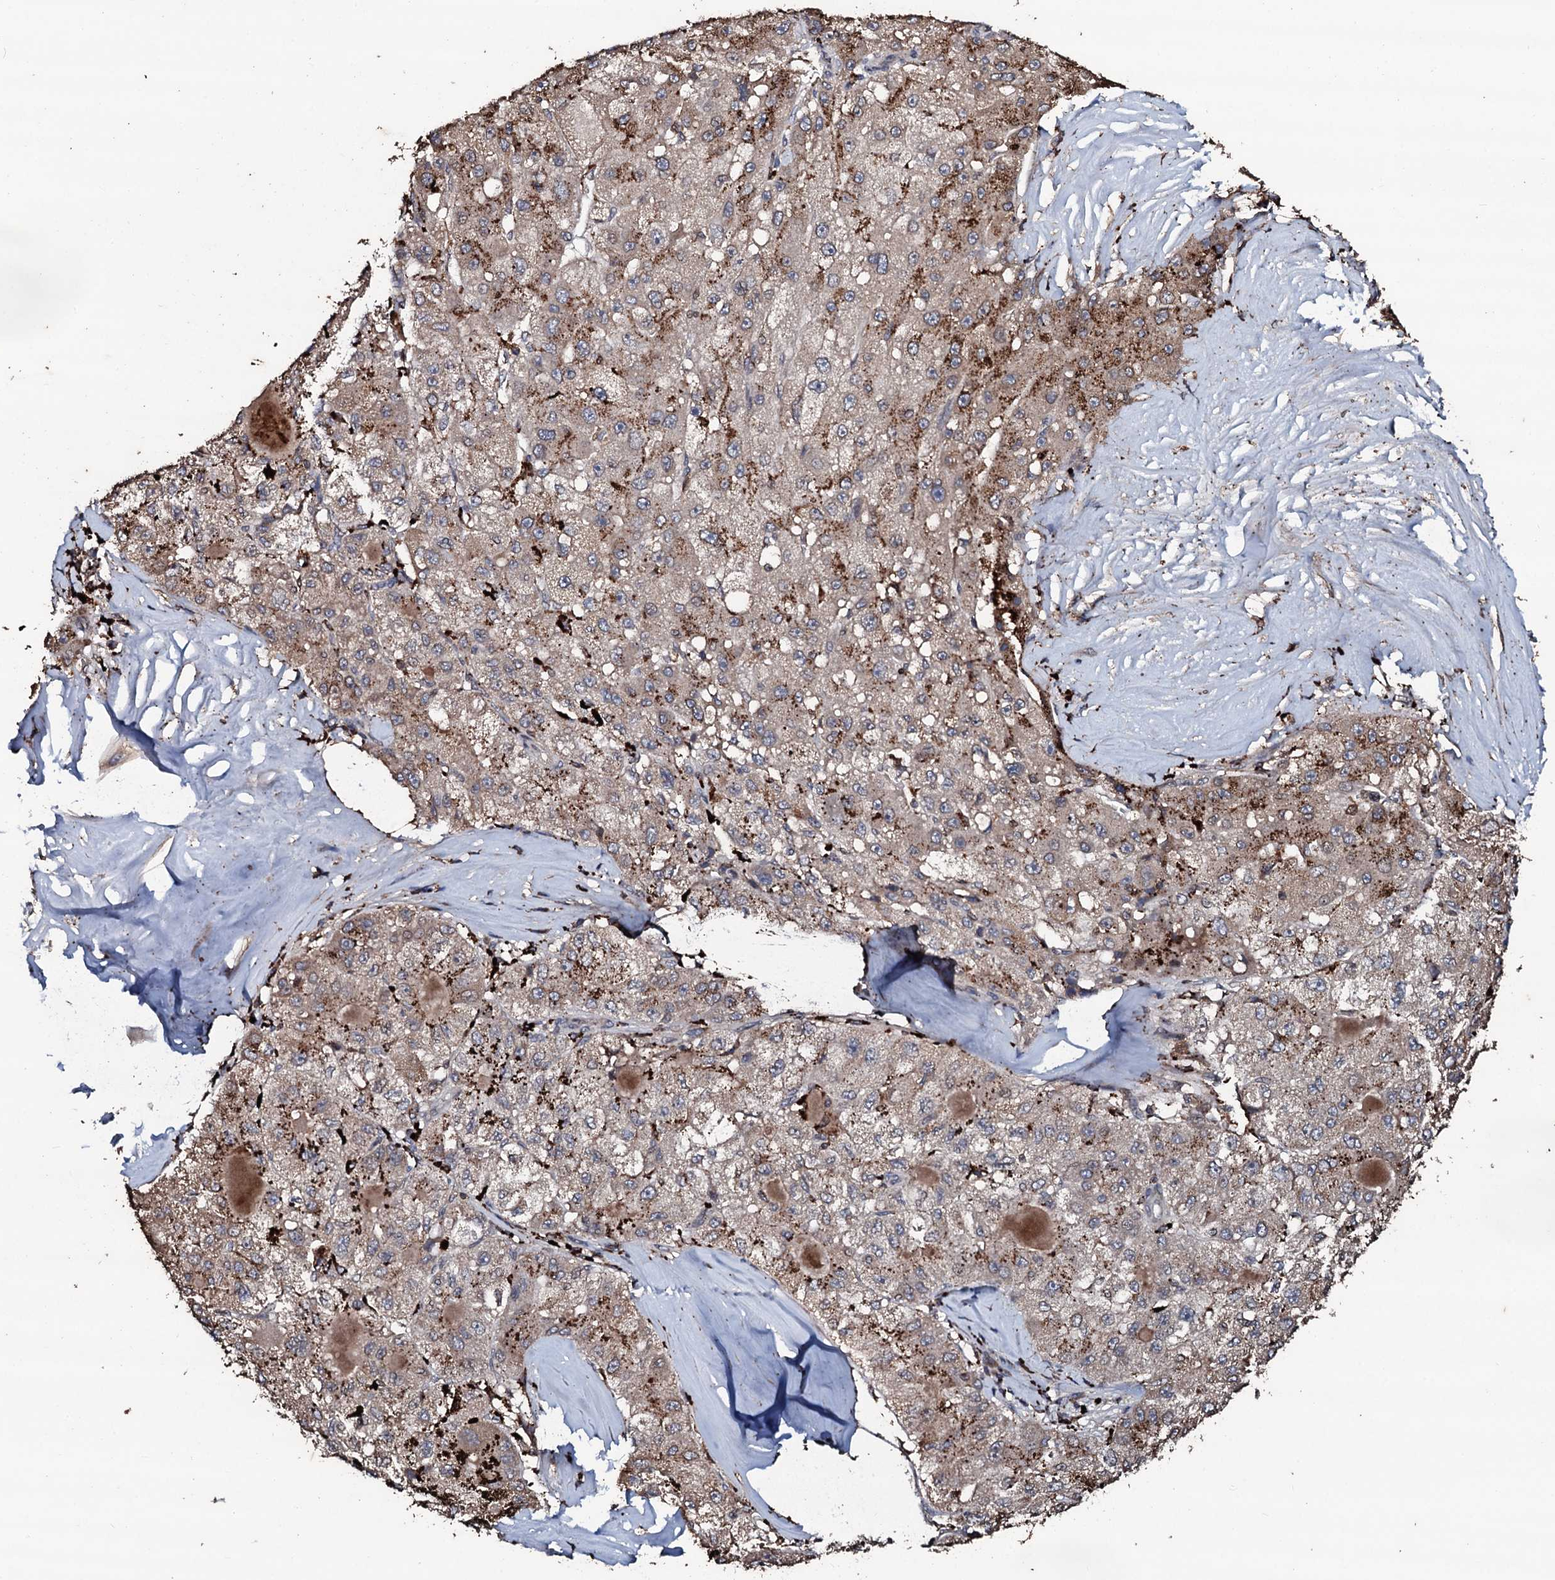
{"staining": {"intensity": "moderate", "quantity": ">75%", "location": "cytoplasmic/membranous"}, "tissue": "liver cancer", "cell_type": "Tumor cells", "image_type": "cancer", "snomed": [{"axis": "morphology", "description": "Carcinoma, Hepatocellular, NOS"}, {"axis": "topography", "description": "Liver"}], "caption": "This micrograph exhibits IHC staining of liver hepatocellular carcinoma, with medium moderate cytoplasmic/membranous expression in about >75% of tumor cells.", "gene": "SDHAF2", "patient": {"sex": "male", "age": 80}}